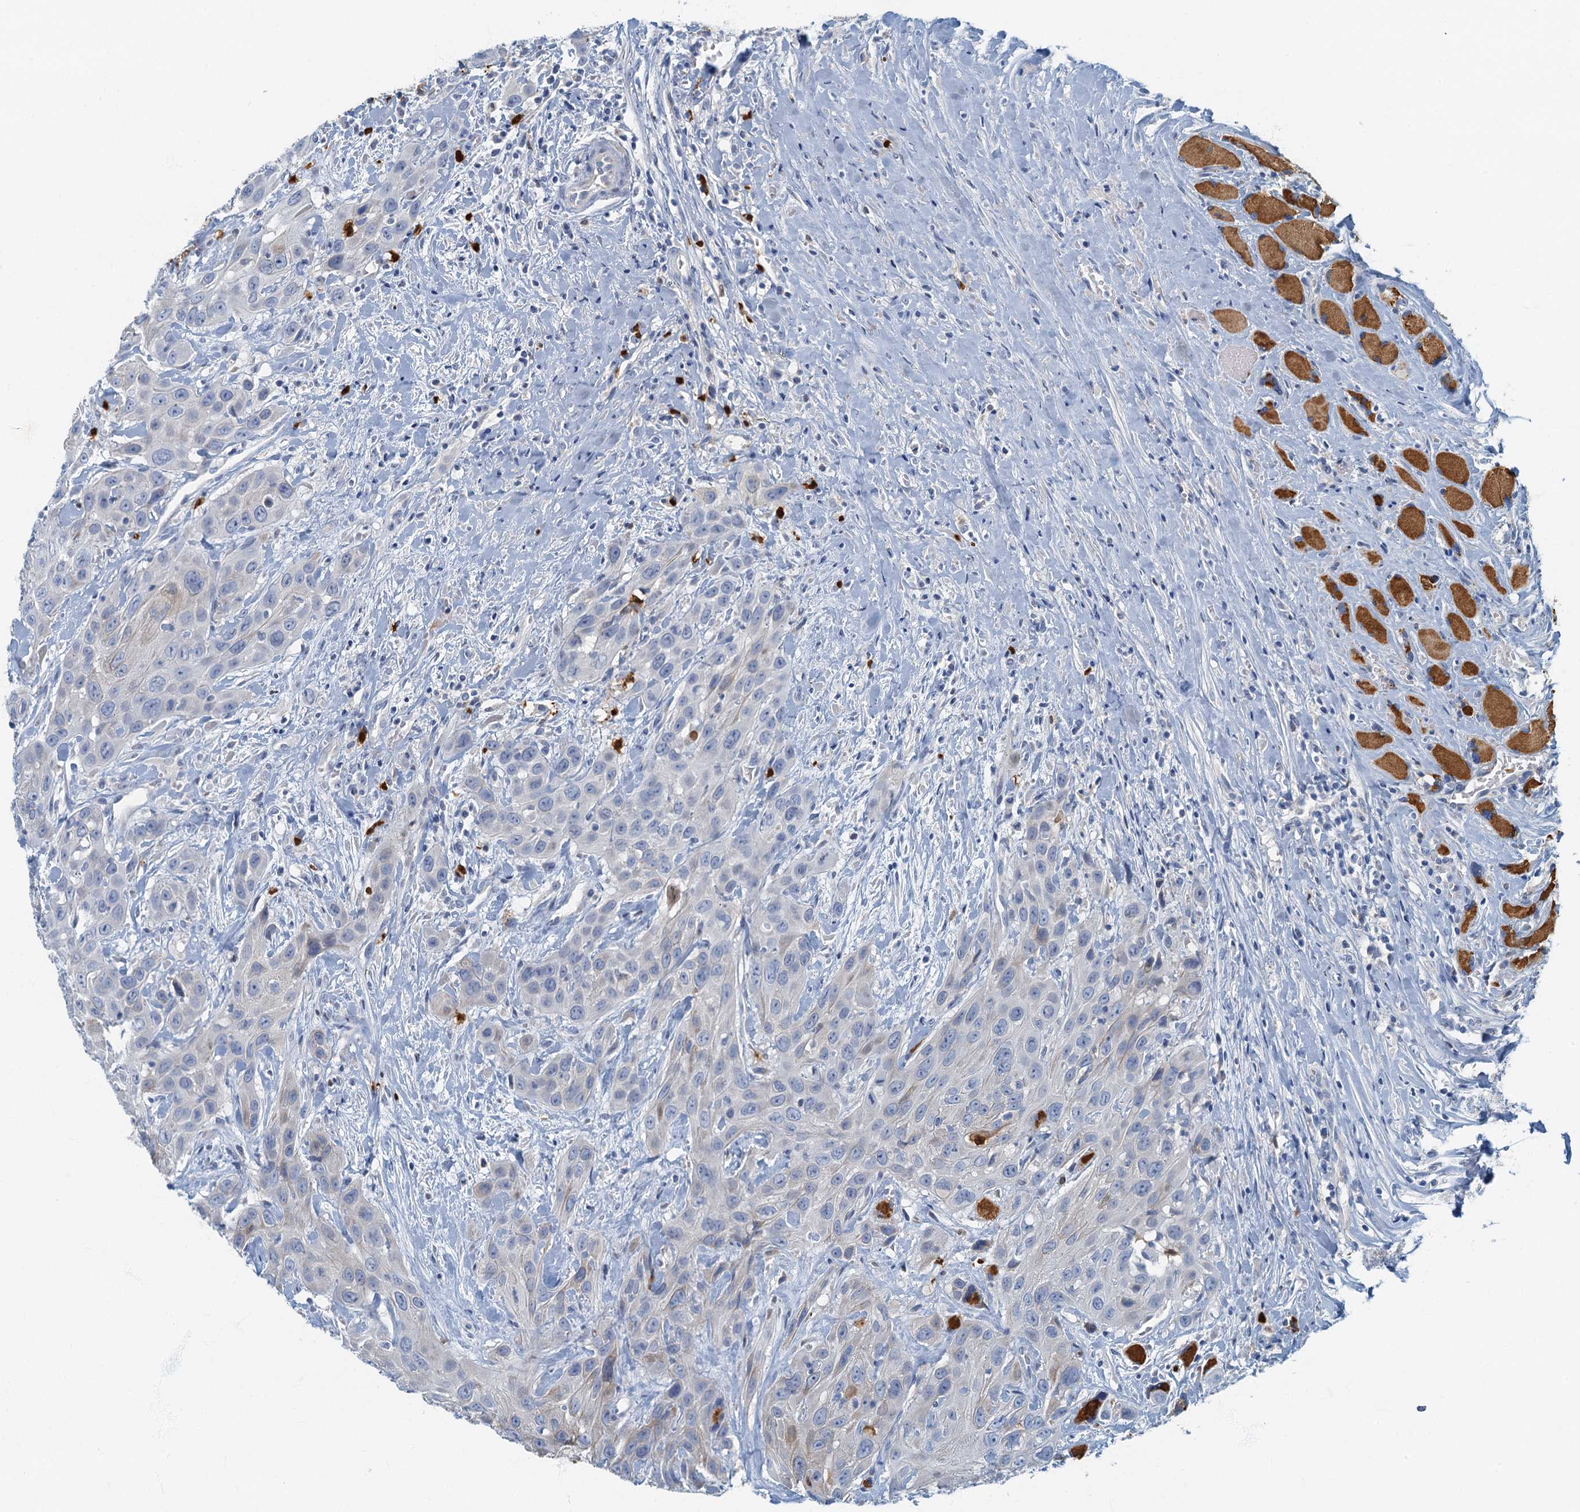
{"staining": {"intensity": "negative", "quantity": "none", "location": "none"}, "tissue": "head and neck cancer", "cell_type": "Tumor cells", "image_type": "cancer", "snomed": [{"axis": "morphology", "description": "Squamous cell carcinoma, NOS"}, {"axis": "topography", "description": "Head-Neck"}], "caption": "This histopathology image is of head and neck cancer stained with immunohistochemistry to label a protein in brown with the nuclei are counter-stained blue. There is no expression in tumor cells. The staining was performed using DAB (3,3'-diaminobenzidine) to visualize the protein expression in brown, while the nuclei were stained in blue with hematoxylin (Magnification: 20x).", "gene": "ANKDD1A", "patient": {"sex": "male", "age": 81}}